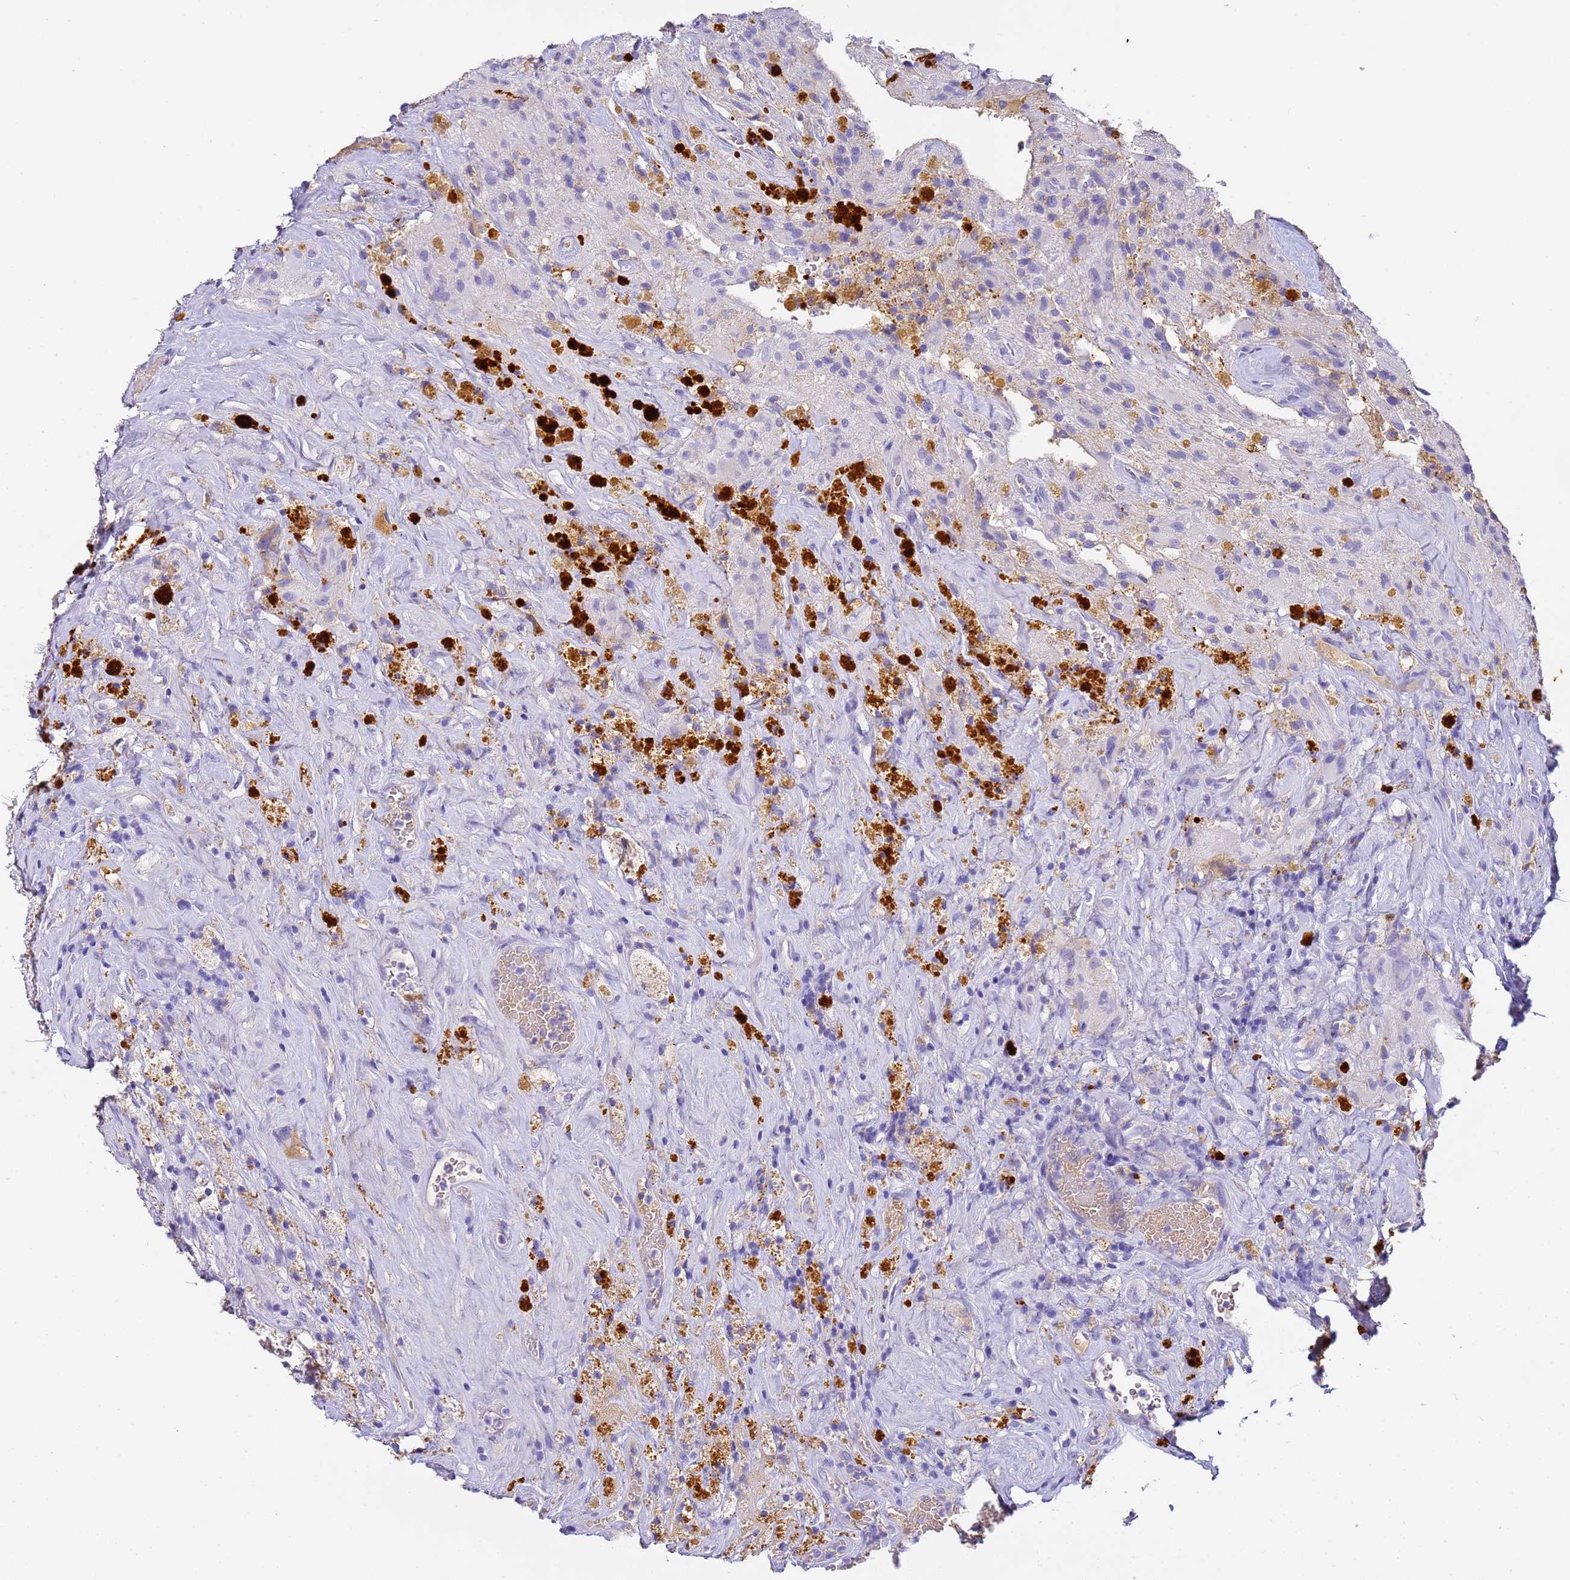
{"staining": {"intensity": "negative", "quantity": "none", "location": "none"}, "tissue": "glioma", "cell_type": "Tumor cells", "image_type": "cancer", "snomed": [{"axis": "morphology", "description": "Glioma, malignant, High grade"}, {"axis": "topography", "description": "Brain"}], "caption": "The micrograph demonstrates no staining of tumor cells in malignant glioma (high-grade).", "gene": "CFHR2", "patient": {"sex": "male", "age": 69}}